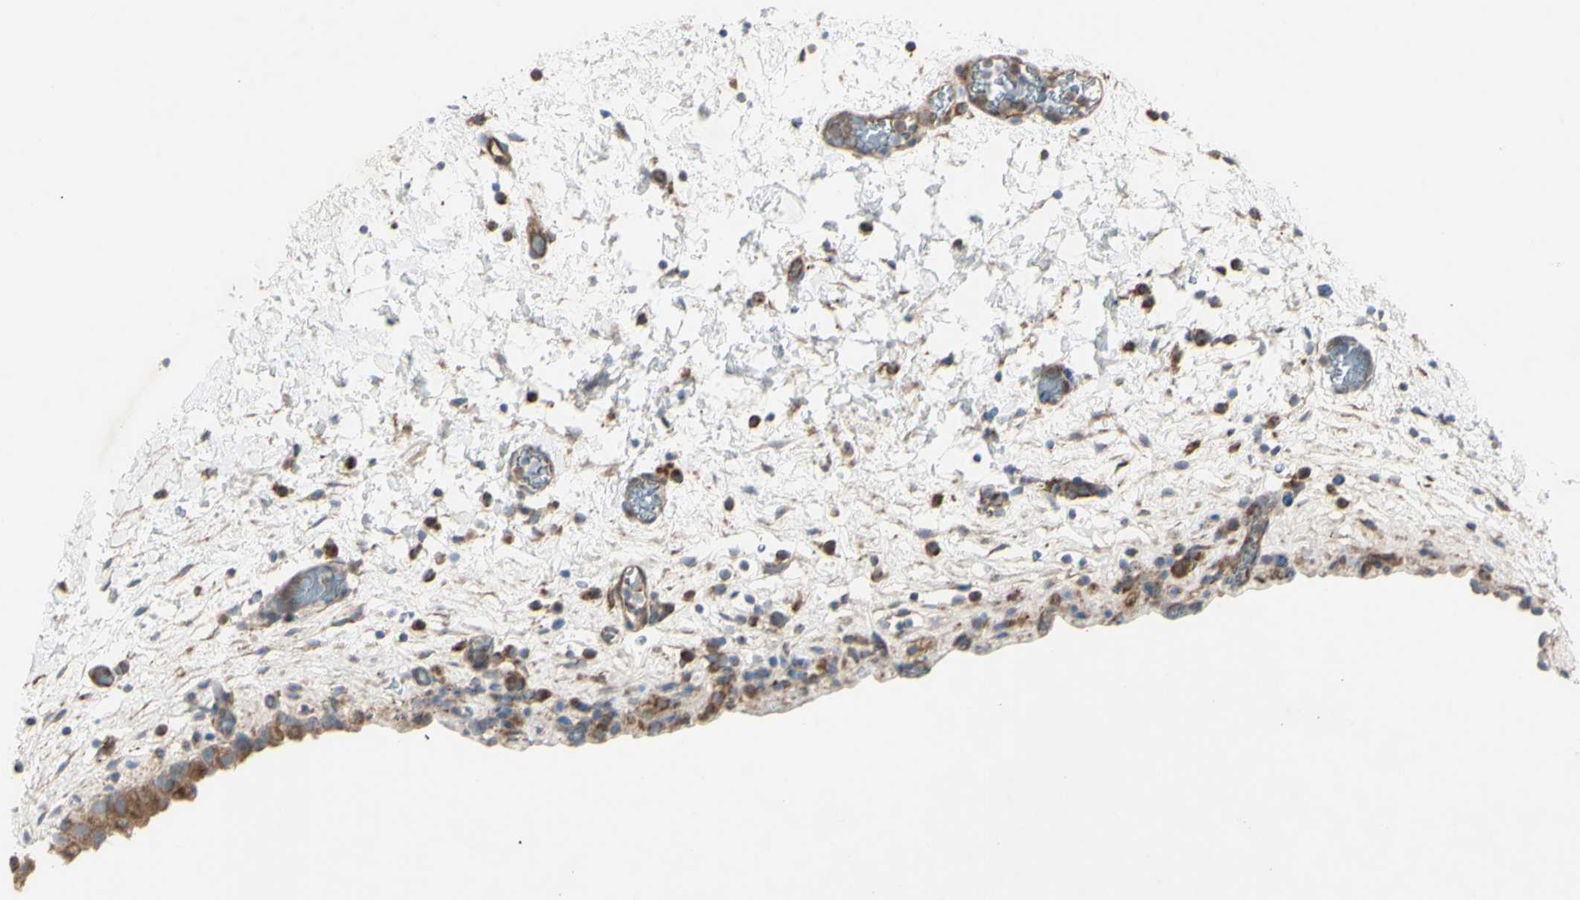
{"staining": {"intensity": "weak", "quantity": ">75%", "location": "cytoplasmic/membranous"}, "tissue": "urinary bladder", "cell_type": "Urothelial cells", "image_type": "normal", "snomed": [{"axis": "morphology", "description": "Normal tissue, NOS"}, {"axis": "topography", "description": "Urinary bladder"}], "caption": "IHC (DAB (3,3'-diaminobenzidine)) staining of benign urinary bladder demonstrates weak cytoplasmic/membranous protein staining in approximately >75% of urothelial cells.", "gene": "IGSF9B", "patient": {"sex": "female", "age": 64}}